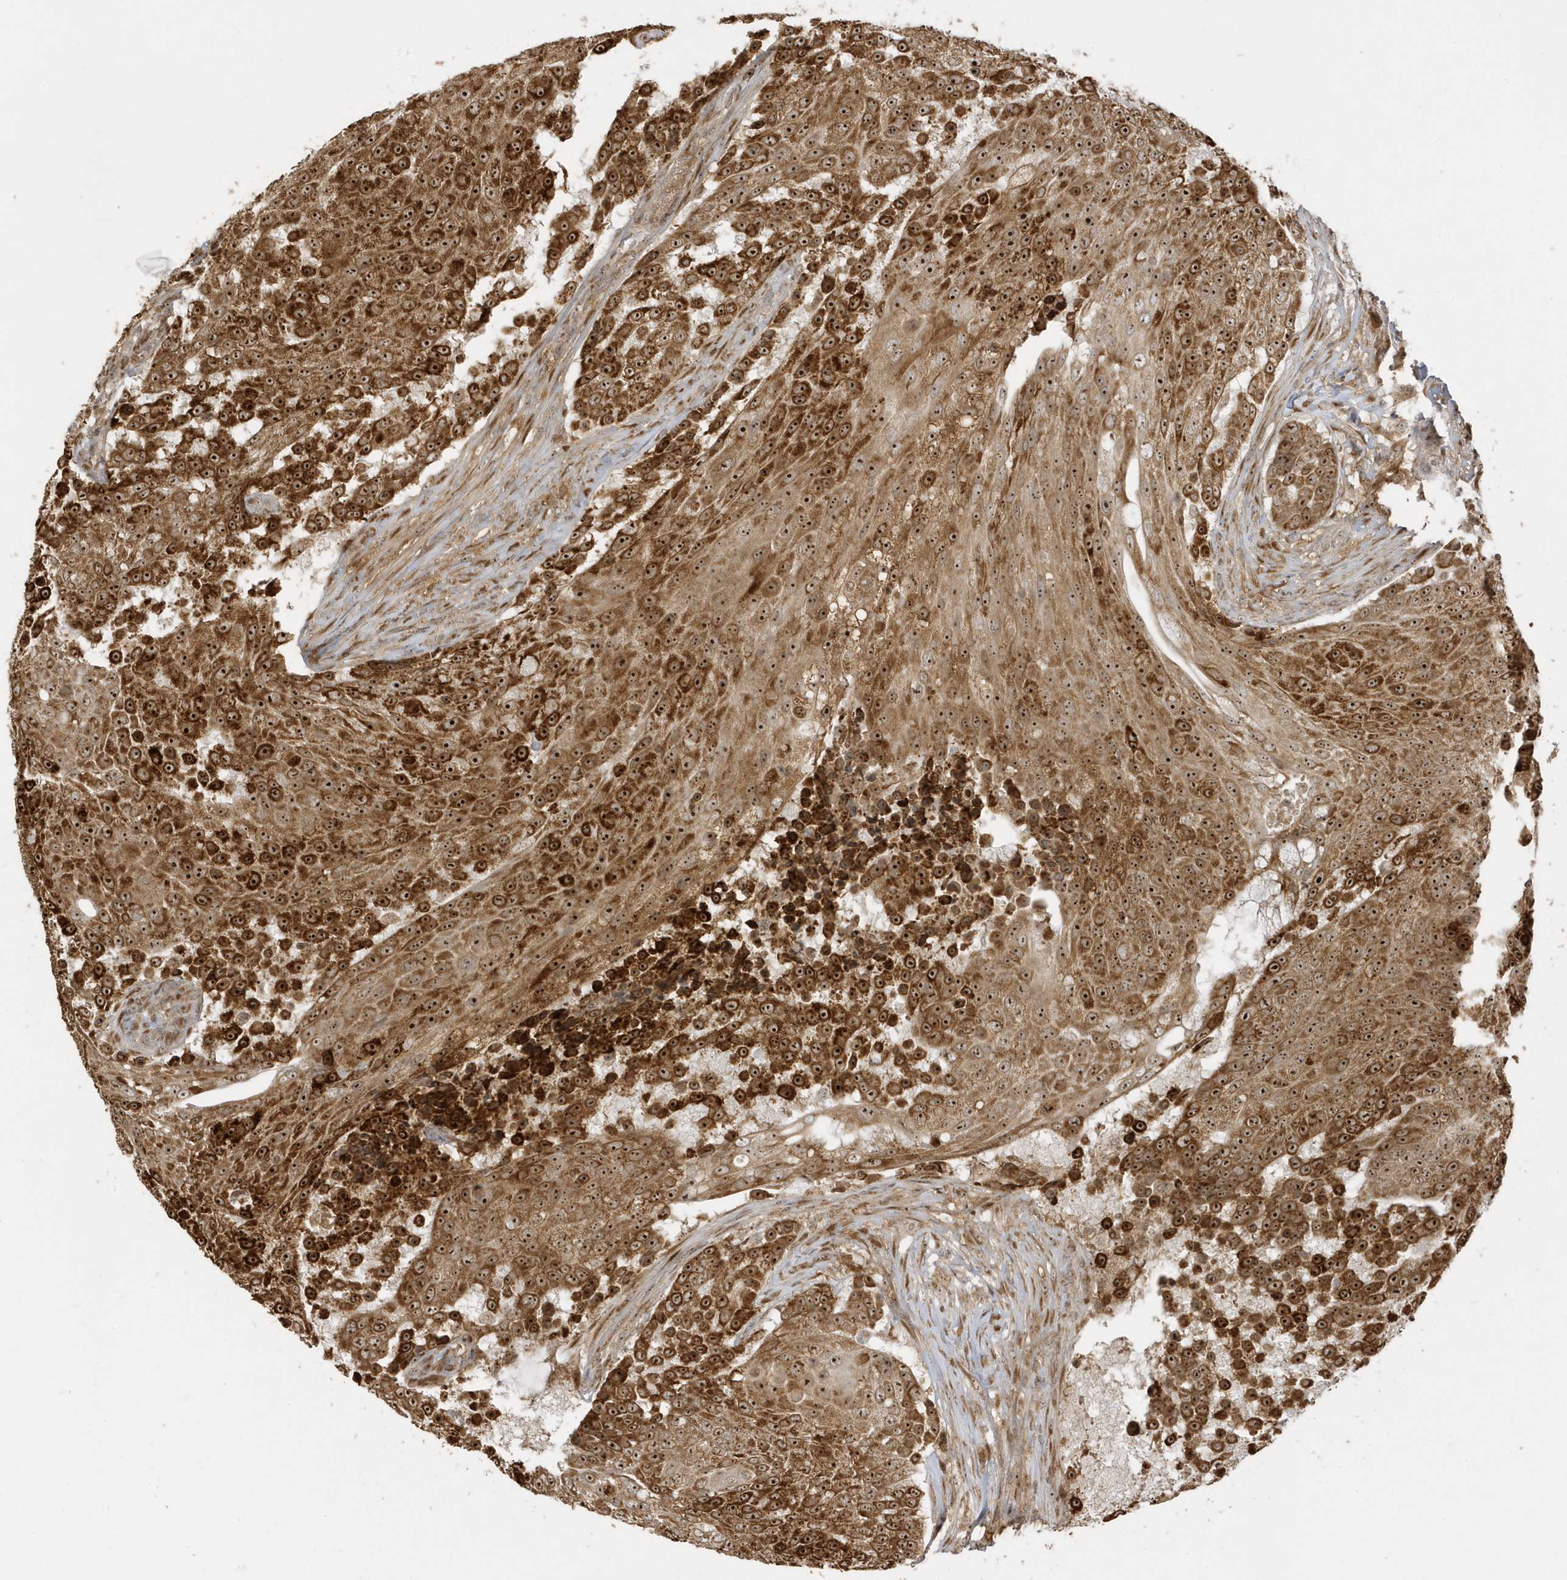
{"staining": {"intensity": "strong", "quantity": ">75%", "location": "cytoplasmic/membranous,nuclear"}, "tissue": "urothelial cancer", "cell_type": "Tumor cells", "image_type": "cancer", "snomed": [{"axis": "morphology", "description": "Urothelial carcinoma, High grade"}, {"axis": "topography", "description": "Urinary bladder"}], "caption": "DAB immunohistochemical staining of human urothelial carcinoma (high-grade) displays strong cytoplasmic/membranous and nuclear protein expression in about >75% of tumor cells. The staining is performed using DAB brown chromogen to label protein expression. The nuclei are counter-stained blue using hematoxylin.", "gene": "ECM2", "patient": {"sex": "female", "age": 63}}